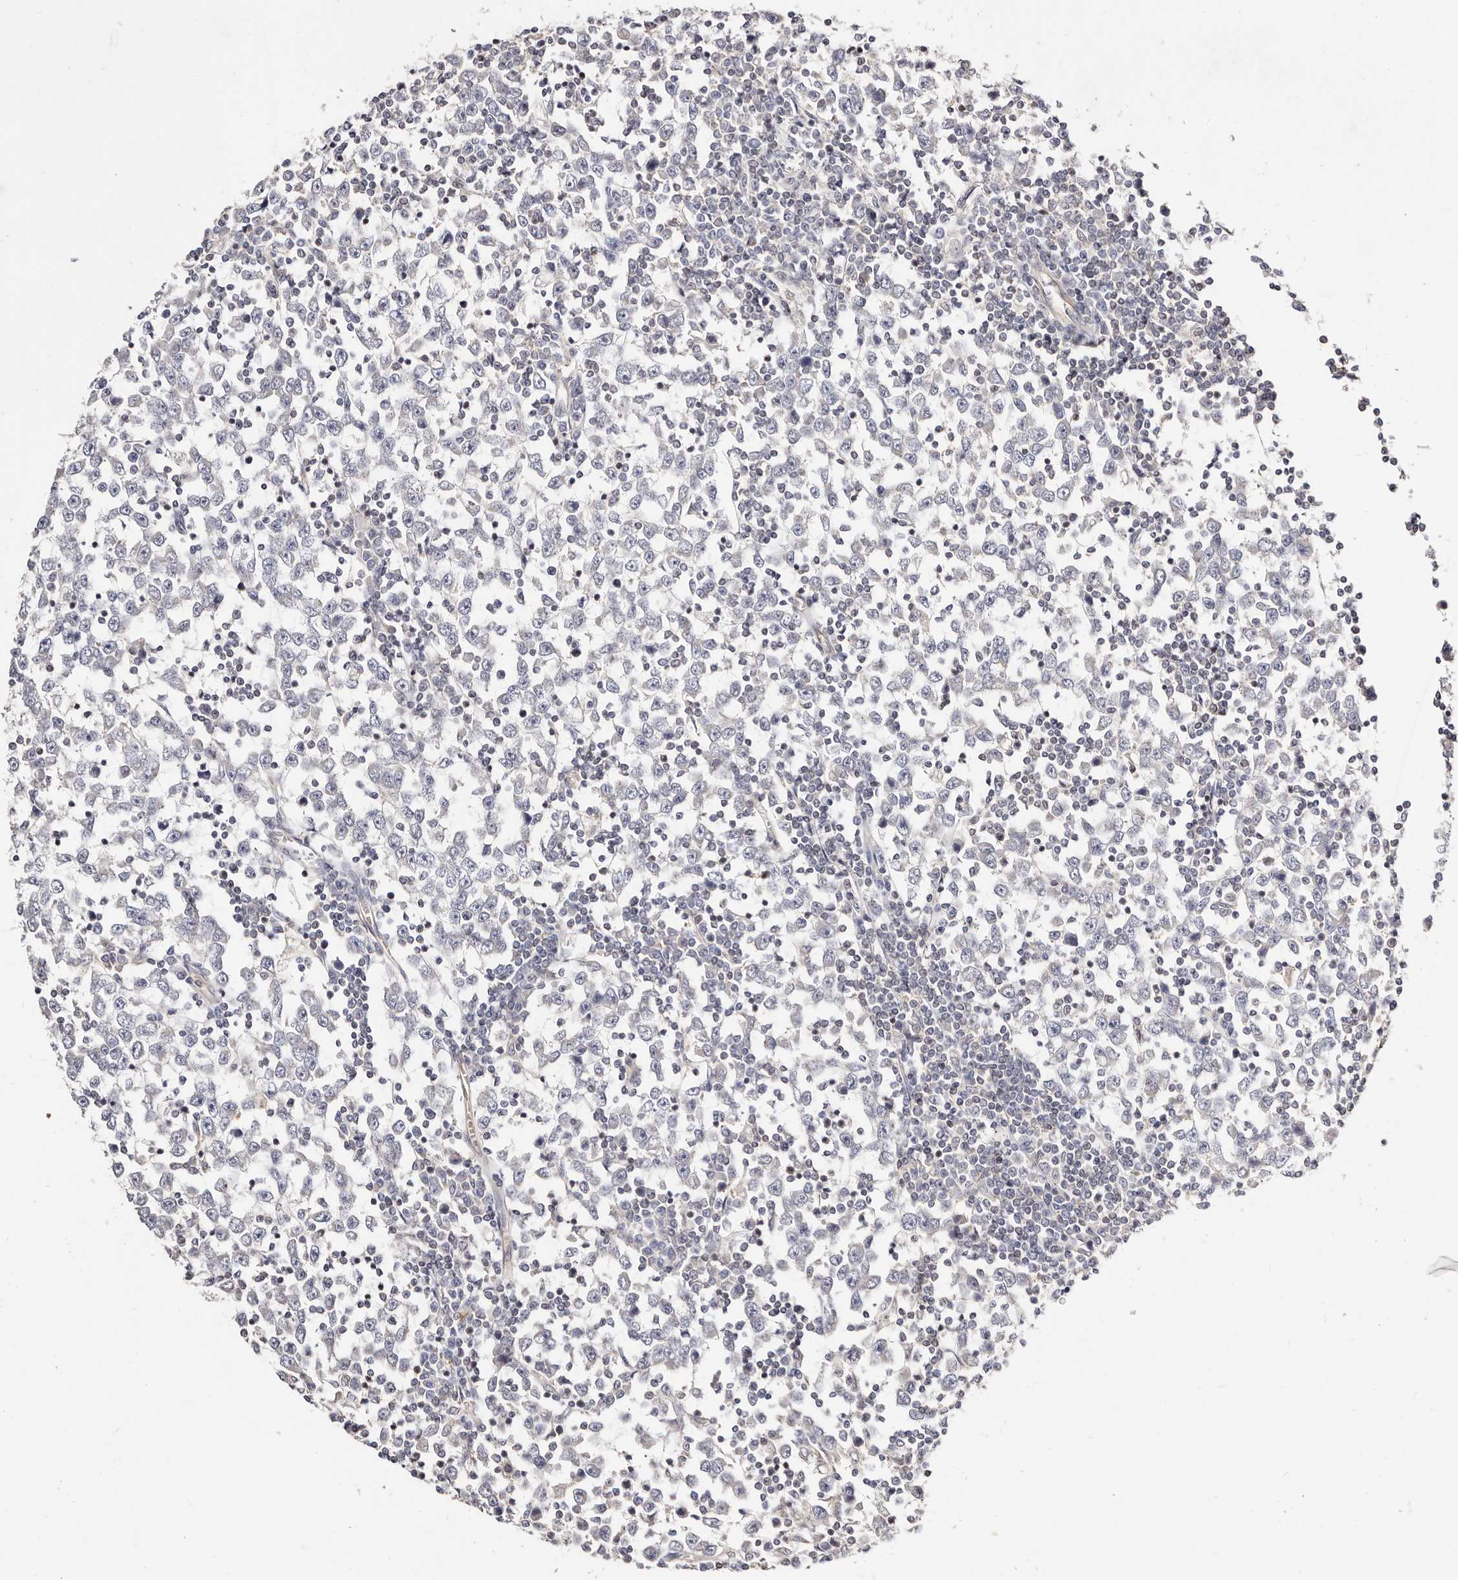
{"staining": {"intensity": "negative", "quantity": "none", "location": "none"}, "tissue": "testis cancer", "cell_type": "Tumor cells", "image_type": "cancer", "snomed": [{"axis": "morphology", "description": "Seminoma, NOS"}, {"axis": "topography", "description": "Testis"}], "caption": "Immunohistochemical staining of human testis cancer displays no significant positivity in tumor cells. (DAB (3,3'-diaminobenzidine) IHC with hematoxylin counter stain).", "gene": "STAT5A", "patient": {"sex": "male", "age": 65}}